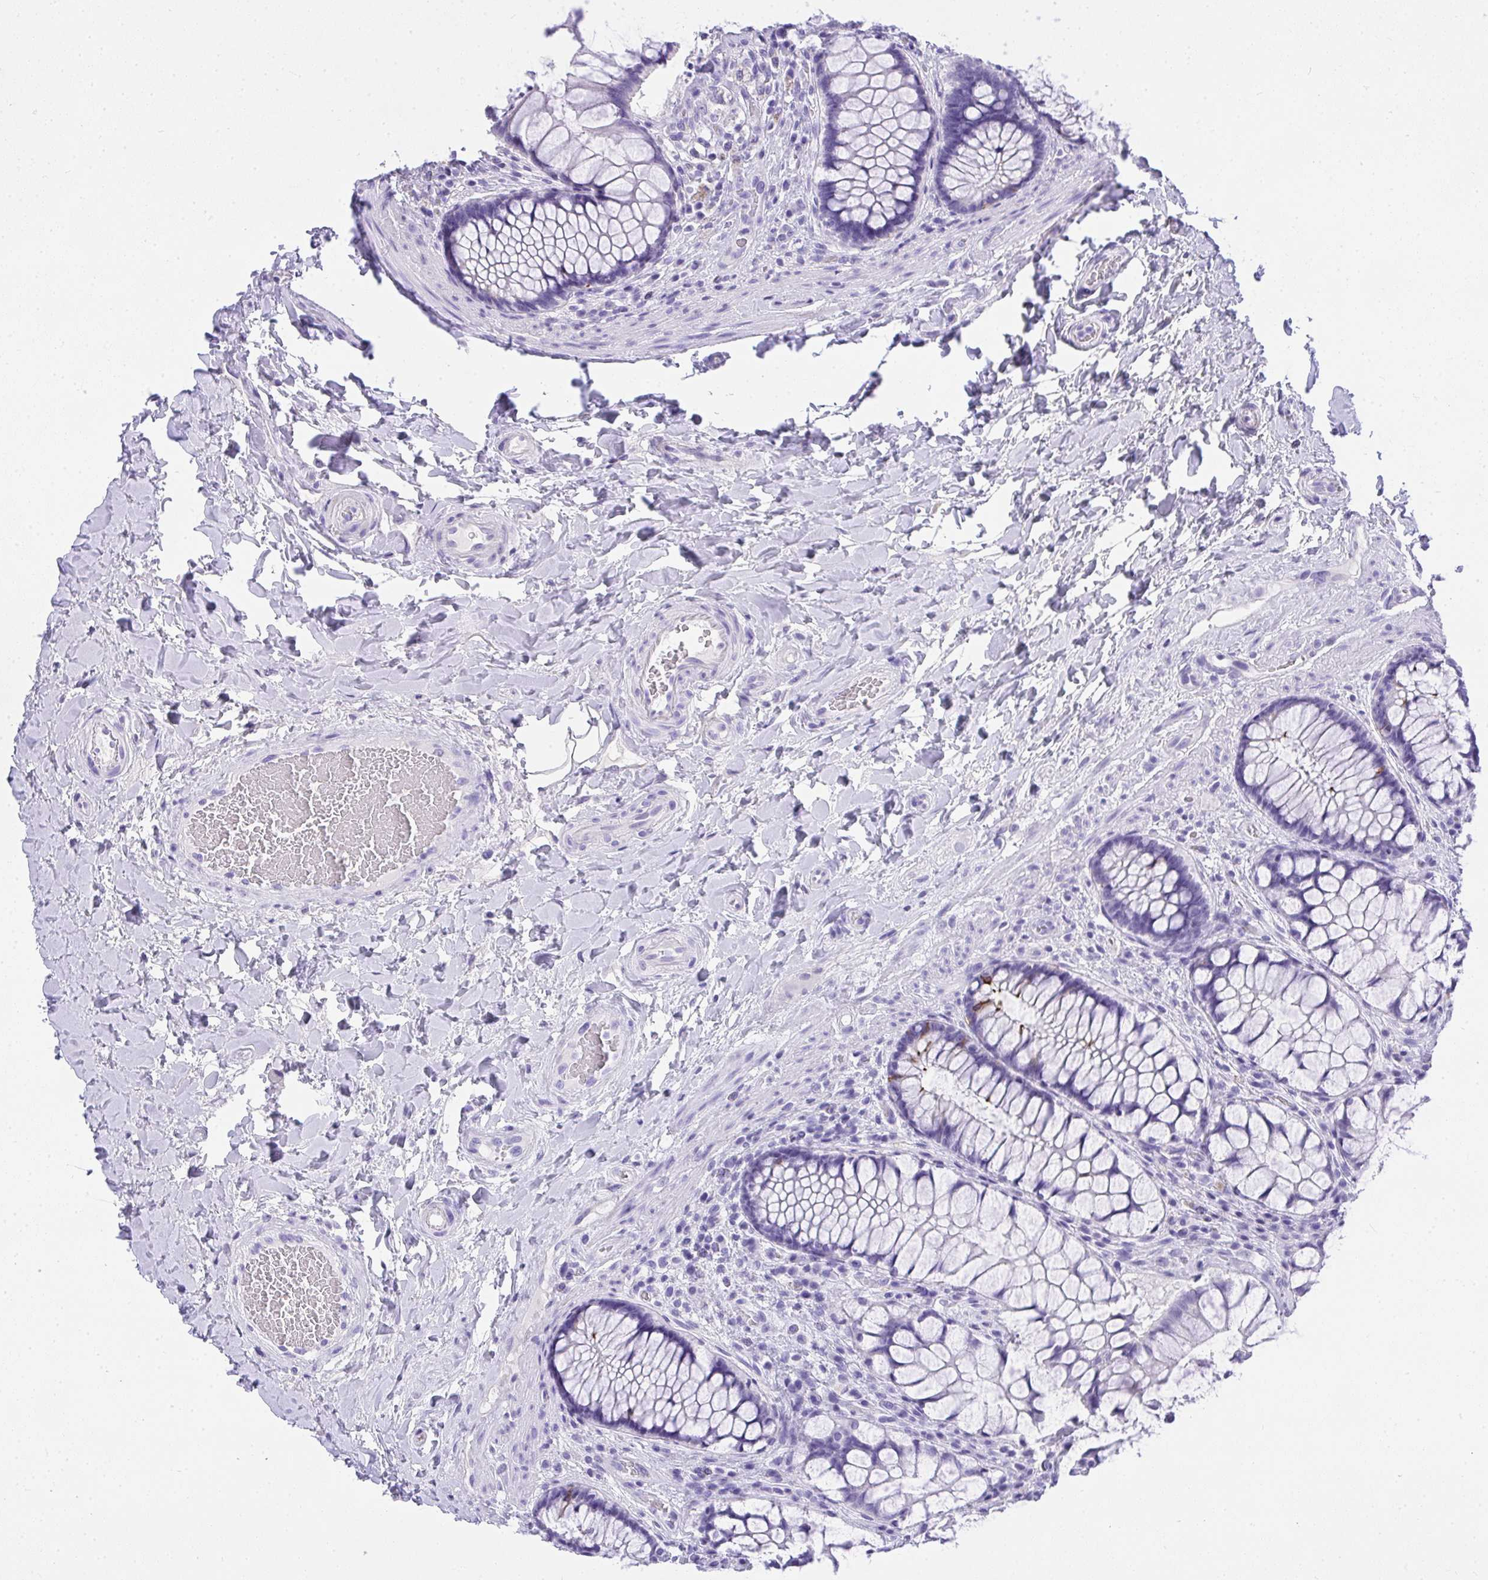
{"staining": {"intensity": "negative", "quantity": "none", "location": "none"}, "tissue": "rectum", "cell_type": "Glandular cells", "image_type": "normal", "snomed": [{"axis": "morphology", "description": "Normal tissue, NOS"}, {"axis": "topography", "description": "Rectum"}], "caption": "Immunohistochemical staining of benign rectum demonstrates no significant staining in glandular cells.", "gene": "AVIL", "patient": {"sex": "female", "age": 58}}